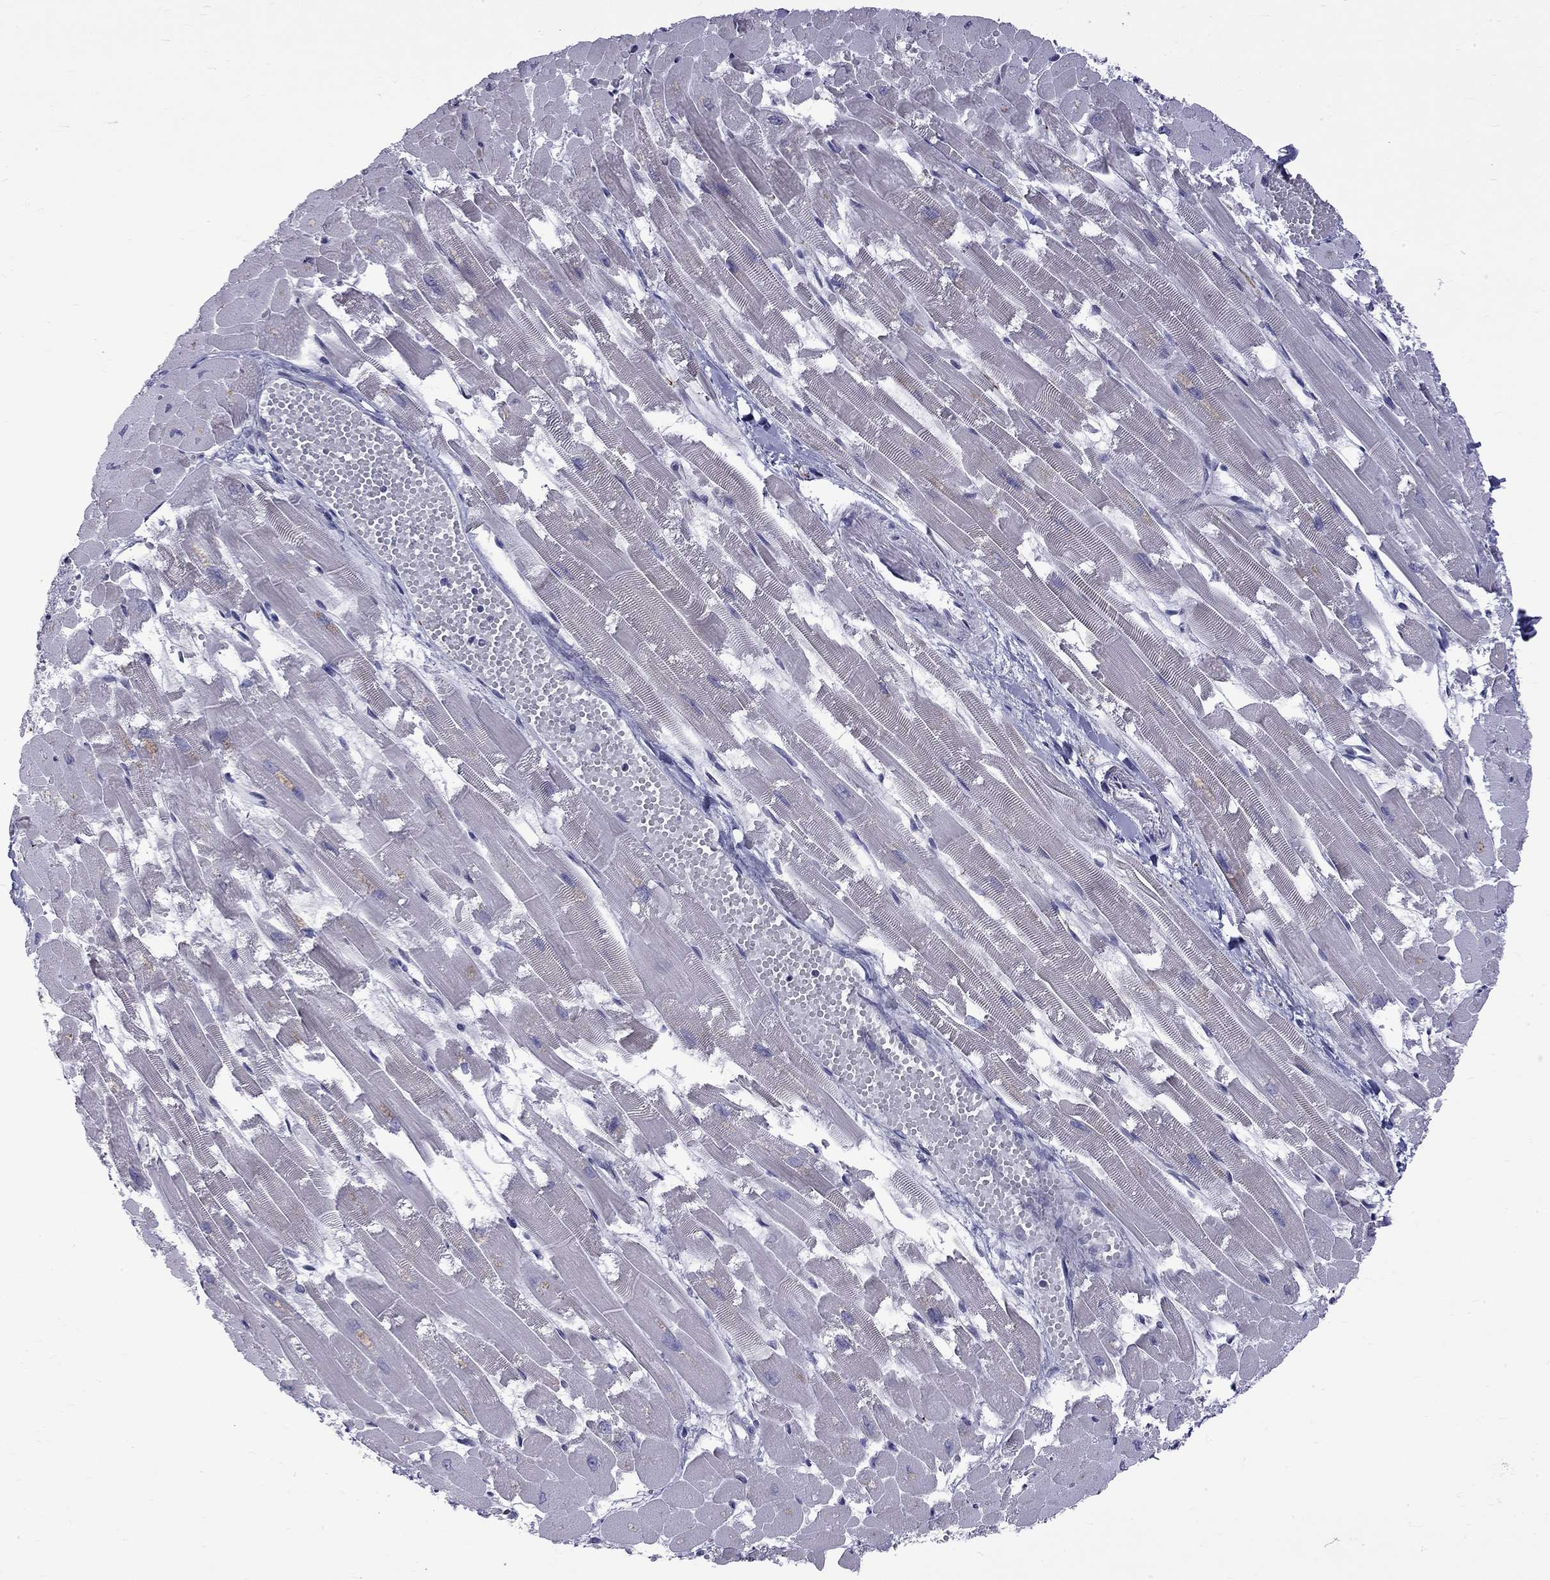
{"staining": {"intensity": "negative", "quantity": "none", "location": "none"}, "tissue": "heart muscle", "cell_type": "Cardiomyocytes", "image_type": "normal", "snomed": [{"axis": "morphology", "description": "Normal tissue, NOS"}, {"axis": "topography", "description": "Heart"}], "caption": "This is a image of immunohistochemistry staining of unremarkable heart muscle, which shows no staining in cardiomyocytes. (IHC, brightfield microscopy, high magnification).", "gene": "RTL9", "patient": {"sex": "female", "age": 52}}